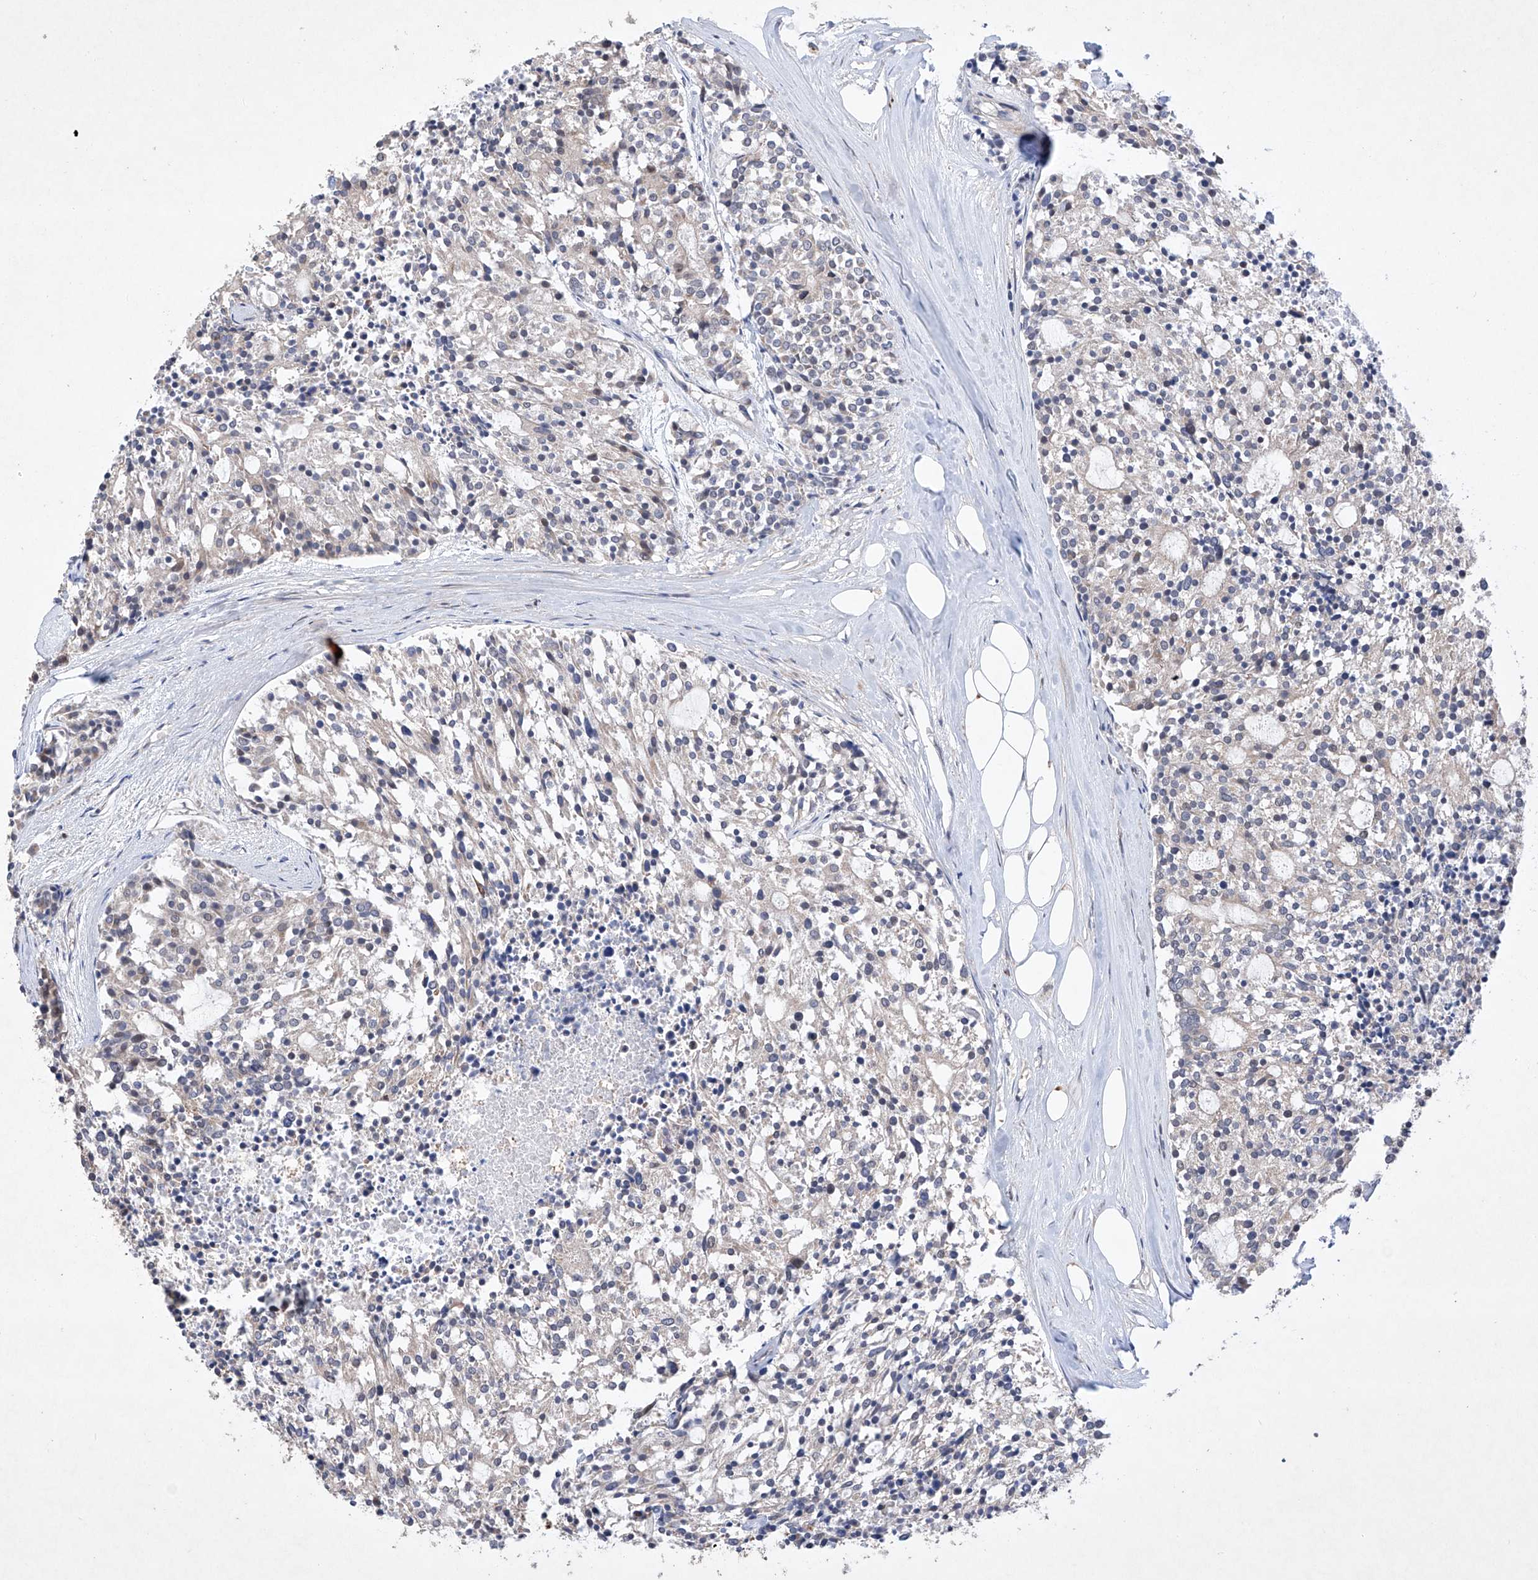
{"staining": {"intensity": "negative", "quantity": "none", "location": "none"}, "tissue": "carcinoid", "cell_type": "Tumor cells", "image_type": "cancer", "snomed": [{"axis": "morphology", "description": "Carcinoid, malignant, NOS"}, {"axis": "topography", "description": "Pancreas"}], "caption": "Immunohistochemistry (IHC) image of human malignant carcinoid stained for a protein (brown), which demonstrates no expression in tumor cells.", "gene": "AFG1L", "patient": {"sex": "female", "age": 54}}